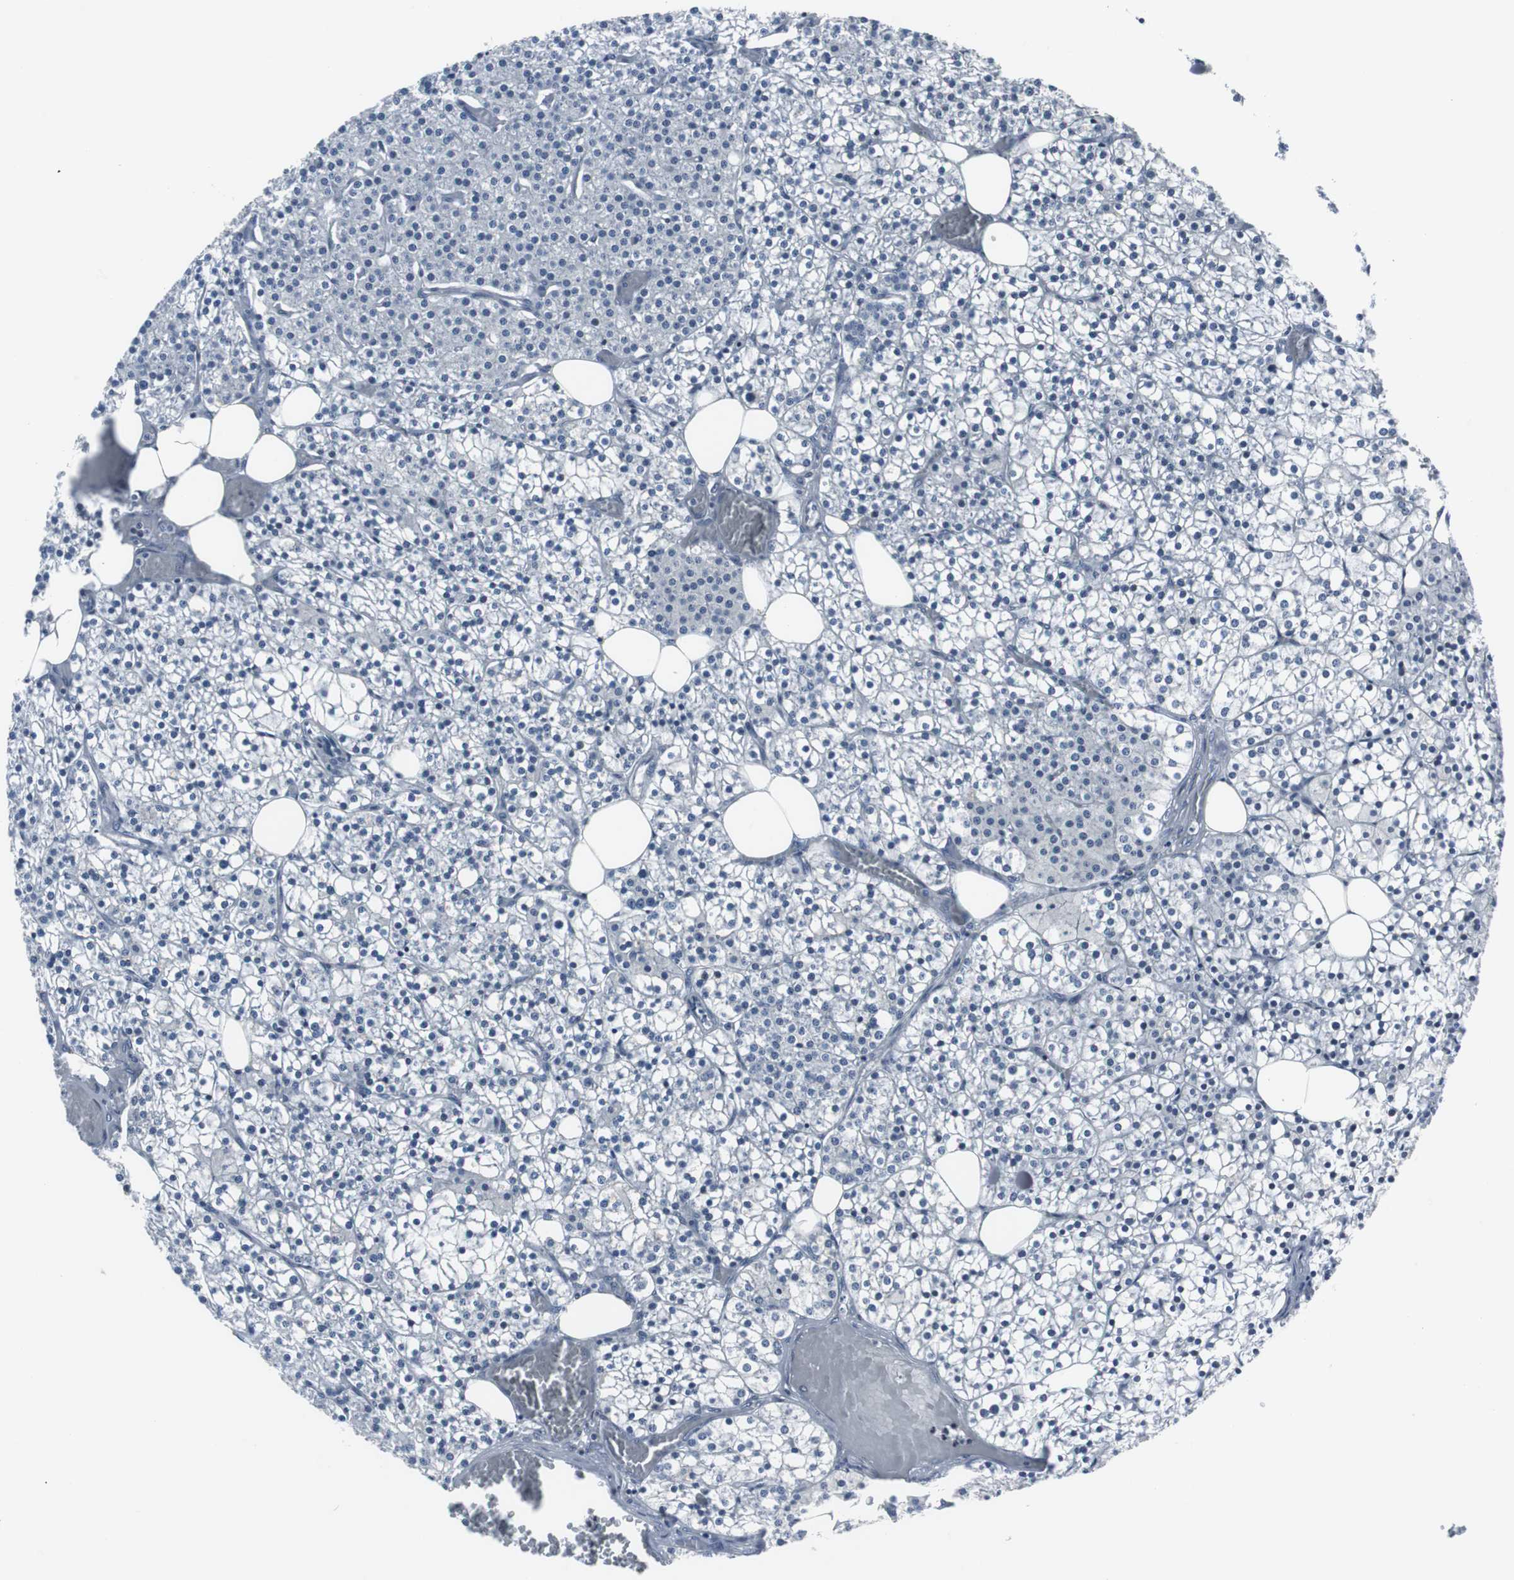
{"staining": {"intensity": "negative", "quantity": "none", "location": "none"}, "tissue": "parathyroid gland", "cell_type": "Glandular cells", "image_type": "normal", "snomed": [{"axis": "morphology", "description": "Normal tissue, NOS"}, {"axis": "topography", "description": "Parathyroid gland"}], "caption": "Protein analysis of normal parathyroid gland shows no significant staining in glandular cells.", "gene": "DOK1", "patient": {"sex": "female", "age": 63}}